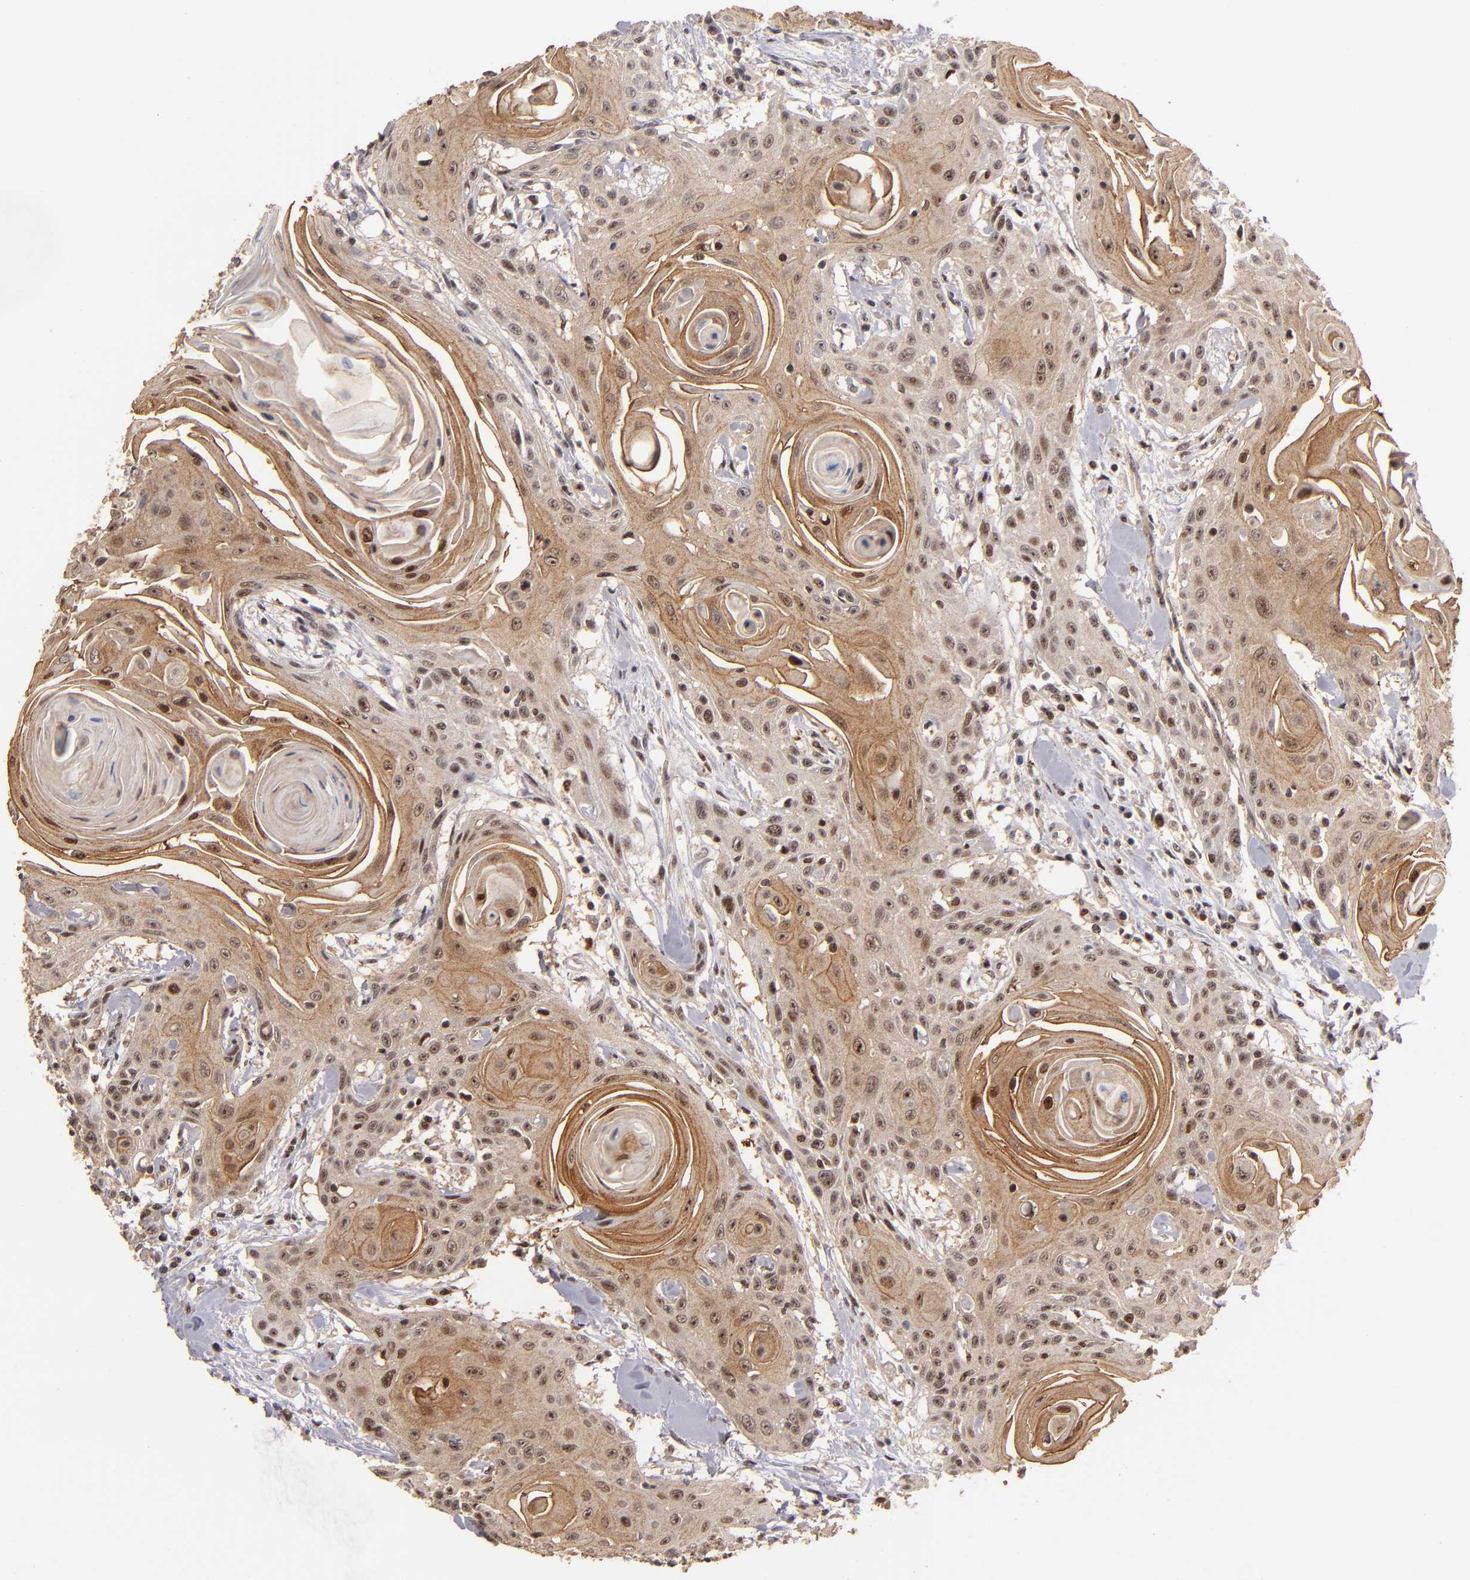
{"staining": {"intensity": "moderate", "quantity": ">75%", "location": "cytoplasmic/membranous,nuclear"}, "tissue": "head and neck cancer", "cell_type": "Tumor cells", "image_type": "cancer", "snomed": [{"axis": "morphology", "description": "Squamous cell carcinoma, NOS"}, {"axis": "morphology", "description": "Squamous cell carcinoma, metastatic, NOS"}, {"axis": "topography", "description": "Lymph node"}, {"axis": "topography", "description": "Salivary gland"}, {"axis": "topography", "description": "Head-Neck"}], "caption": "Immunohistochemical staining of human head and neck cancer (metastatic squamous cell carcinoma) displays medium levels of moderate cytoplasmic/membranous and nuclear protein staining in about >75% of tumor cells. Using DAB (3,3'-diaminobenzidine) (brown) and hematoxylin (blue) stains, captured at high magnification using brightfield microscopy.", "gene": "PCNX4", "patient": {"sex": "female", "age": 74}}